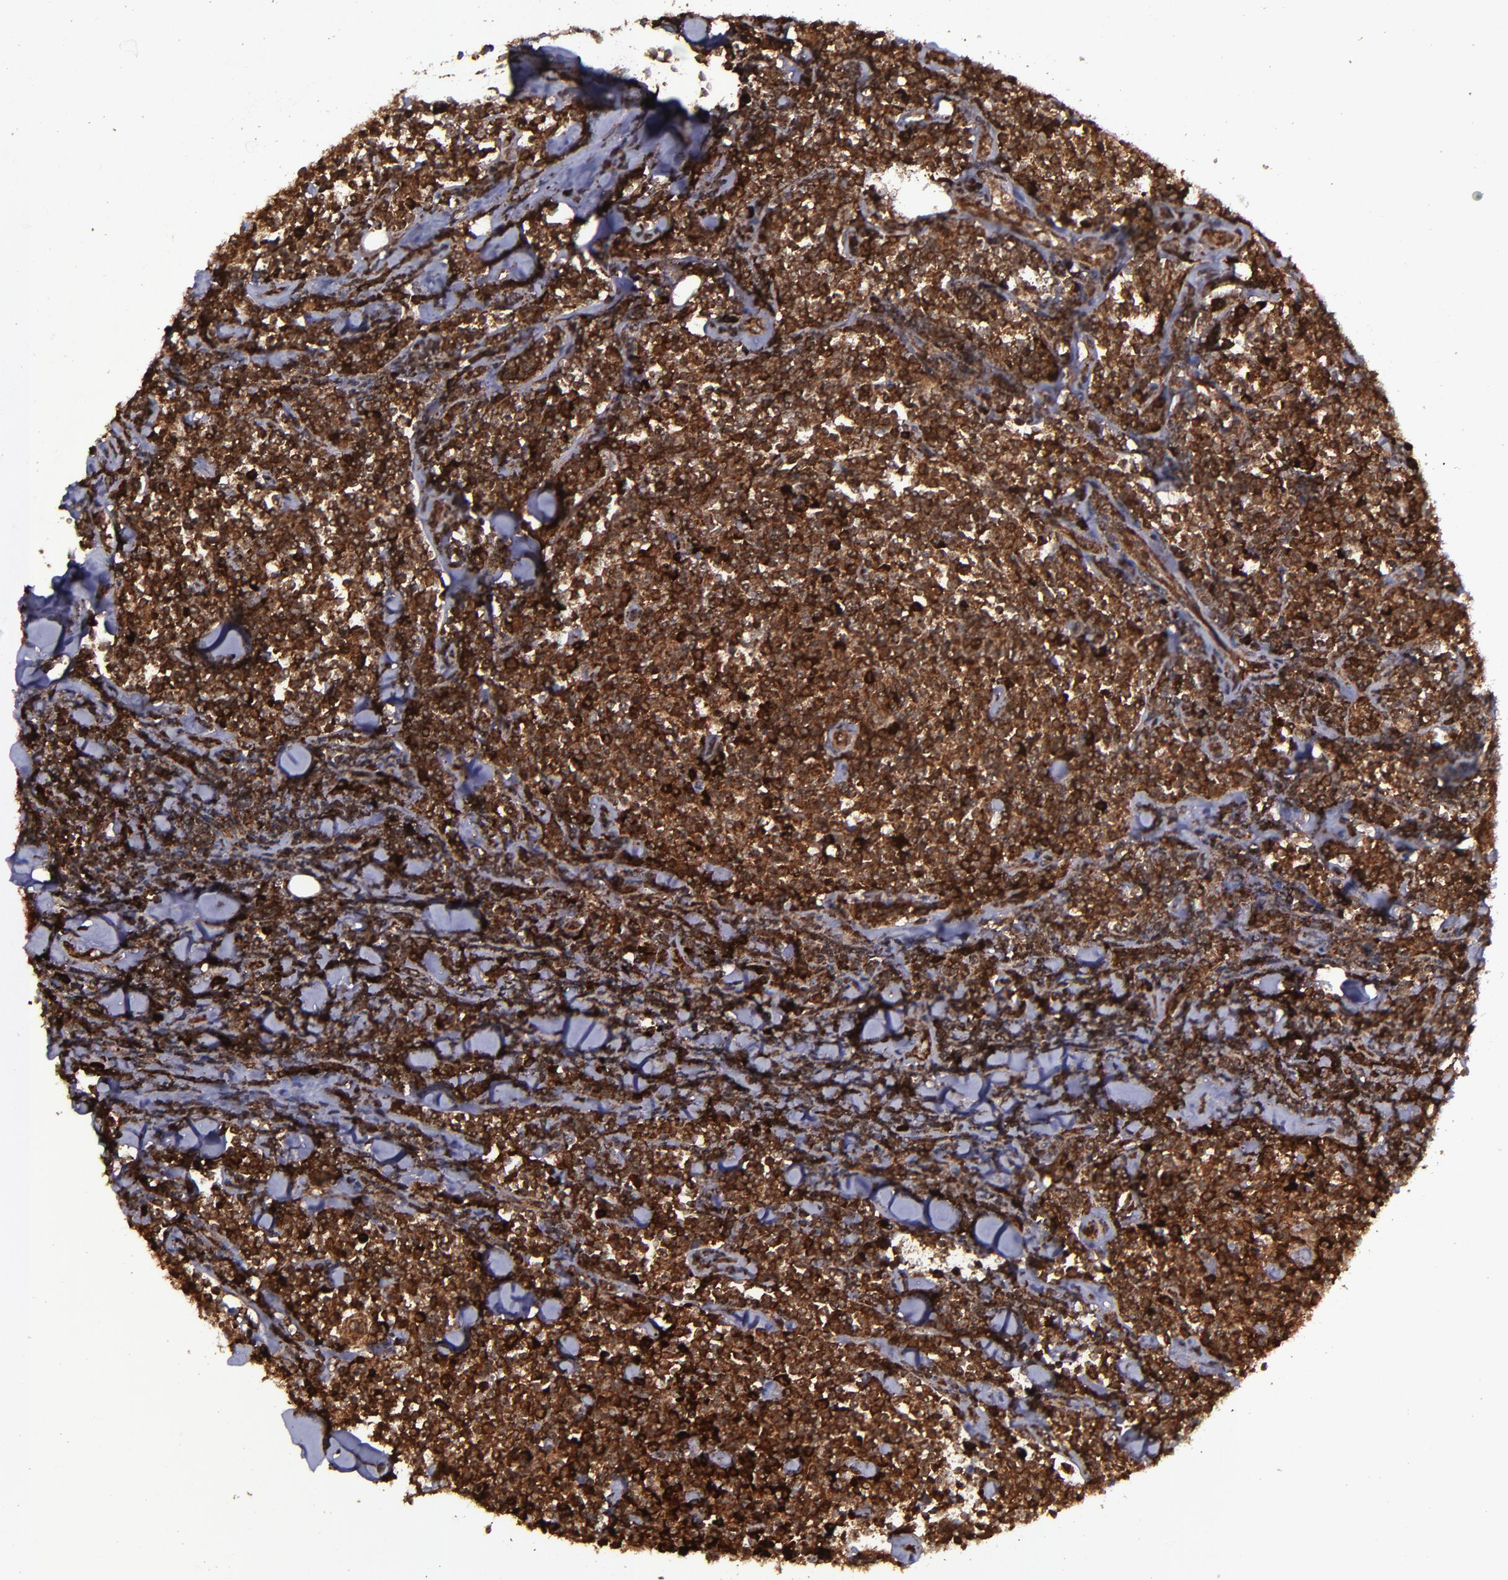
{"staining": {"intensity": "strong", "quantity": ">75%", "location": "cytoplasmic/membranous,nuclear"}, "tissue": "lymphoma", "cell_type": "Tumor cells", "image_type": "cancer", "snomed": [{"axis": "morphology", "description": "Malignant lymphoma, non-Hodgkin's type, Low grade"}, {"axis": "topography", "description": "Soft tissue"}], "caption": "A high-resolution histopathology image shows immunohistochemistry staining of lymphoma, which reveals strong cytoplasmic/membranous and nuclear positivity in about >75% of tumor cells.", "gene": "EIF4ENIF1", "patient": {"sex": "male", "age": 92}}